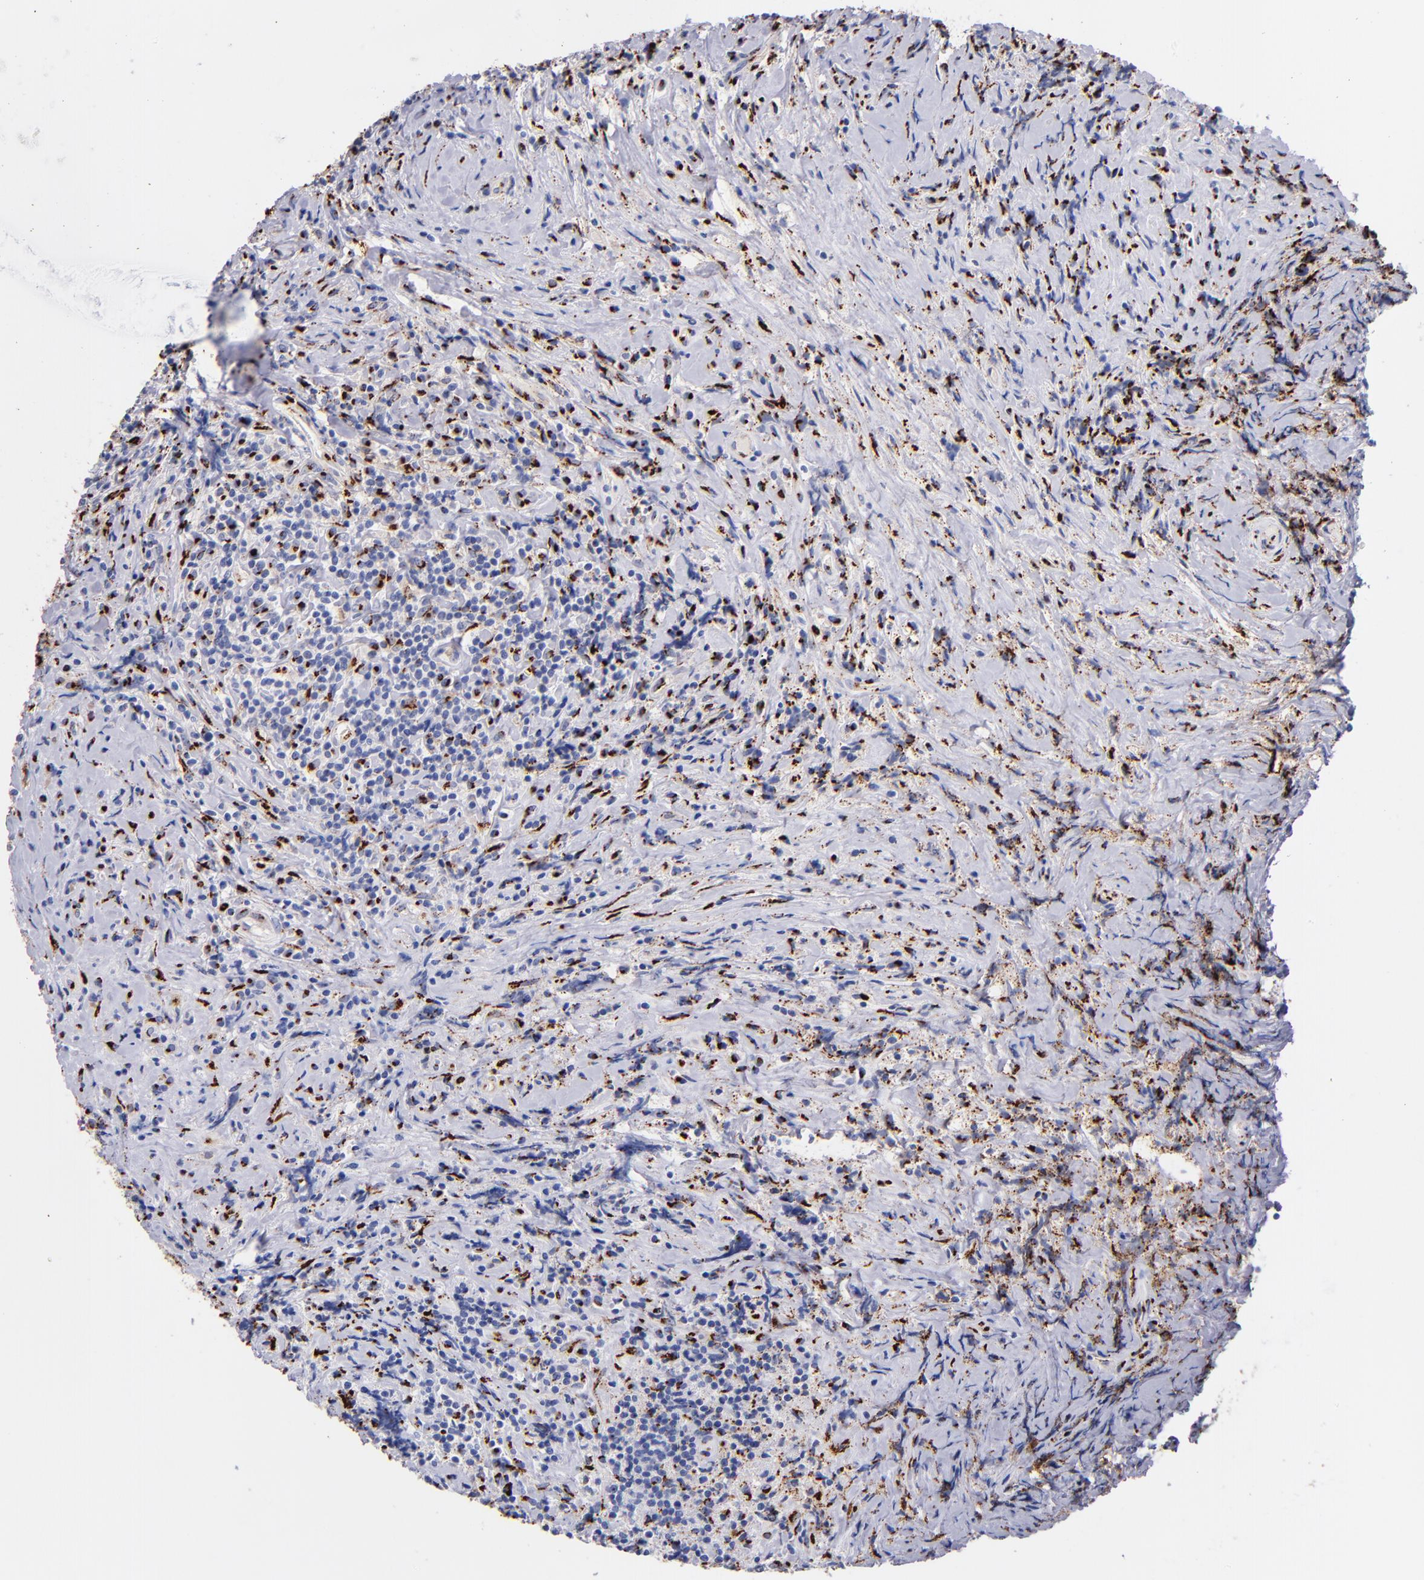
{"staining": {"intensity": "strong", "quantity": "25%-75%", "location": "cytoplasmic/membranous,nuclear"}, "tissue": "lymphoma", "cell_type": "Tumor cells", "image_type": "cancer", "snomed": [{"axis": "morphology", "description": "Hodgkin's disease, NOS"}, {"axis": "topography", "description": "Lymph node"}], "caption": "This is a histology image of IHC staining of Hodgkin's disease, which shows strong positivity in the cytoplasmic/membranous and nuclear of tumor cells.", "gene": "GOLIM4", "patient": {"sex": "female", "age": 25}}